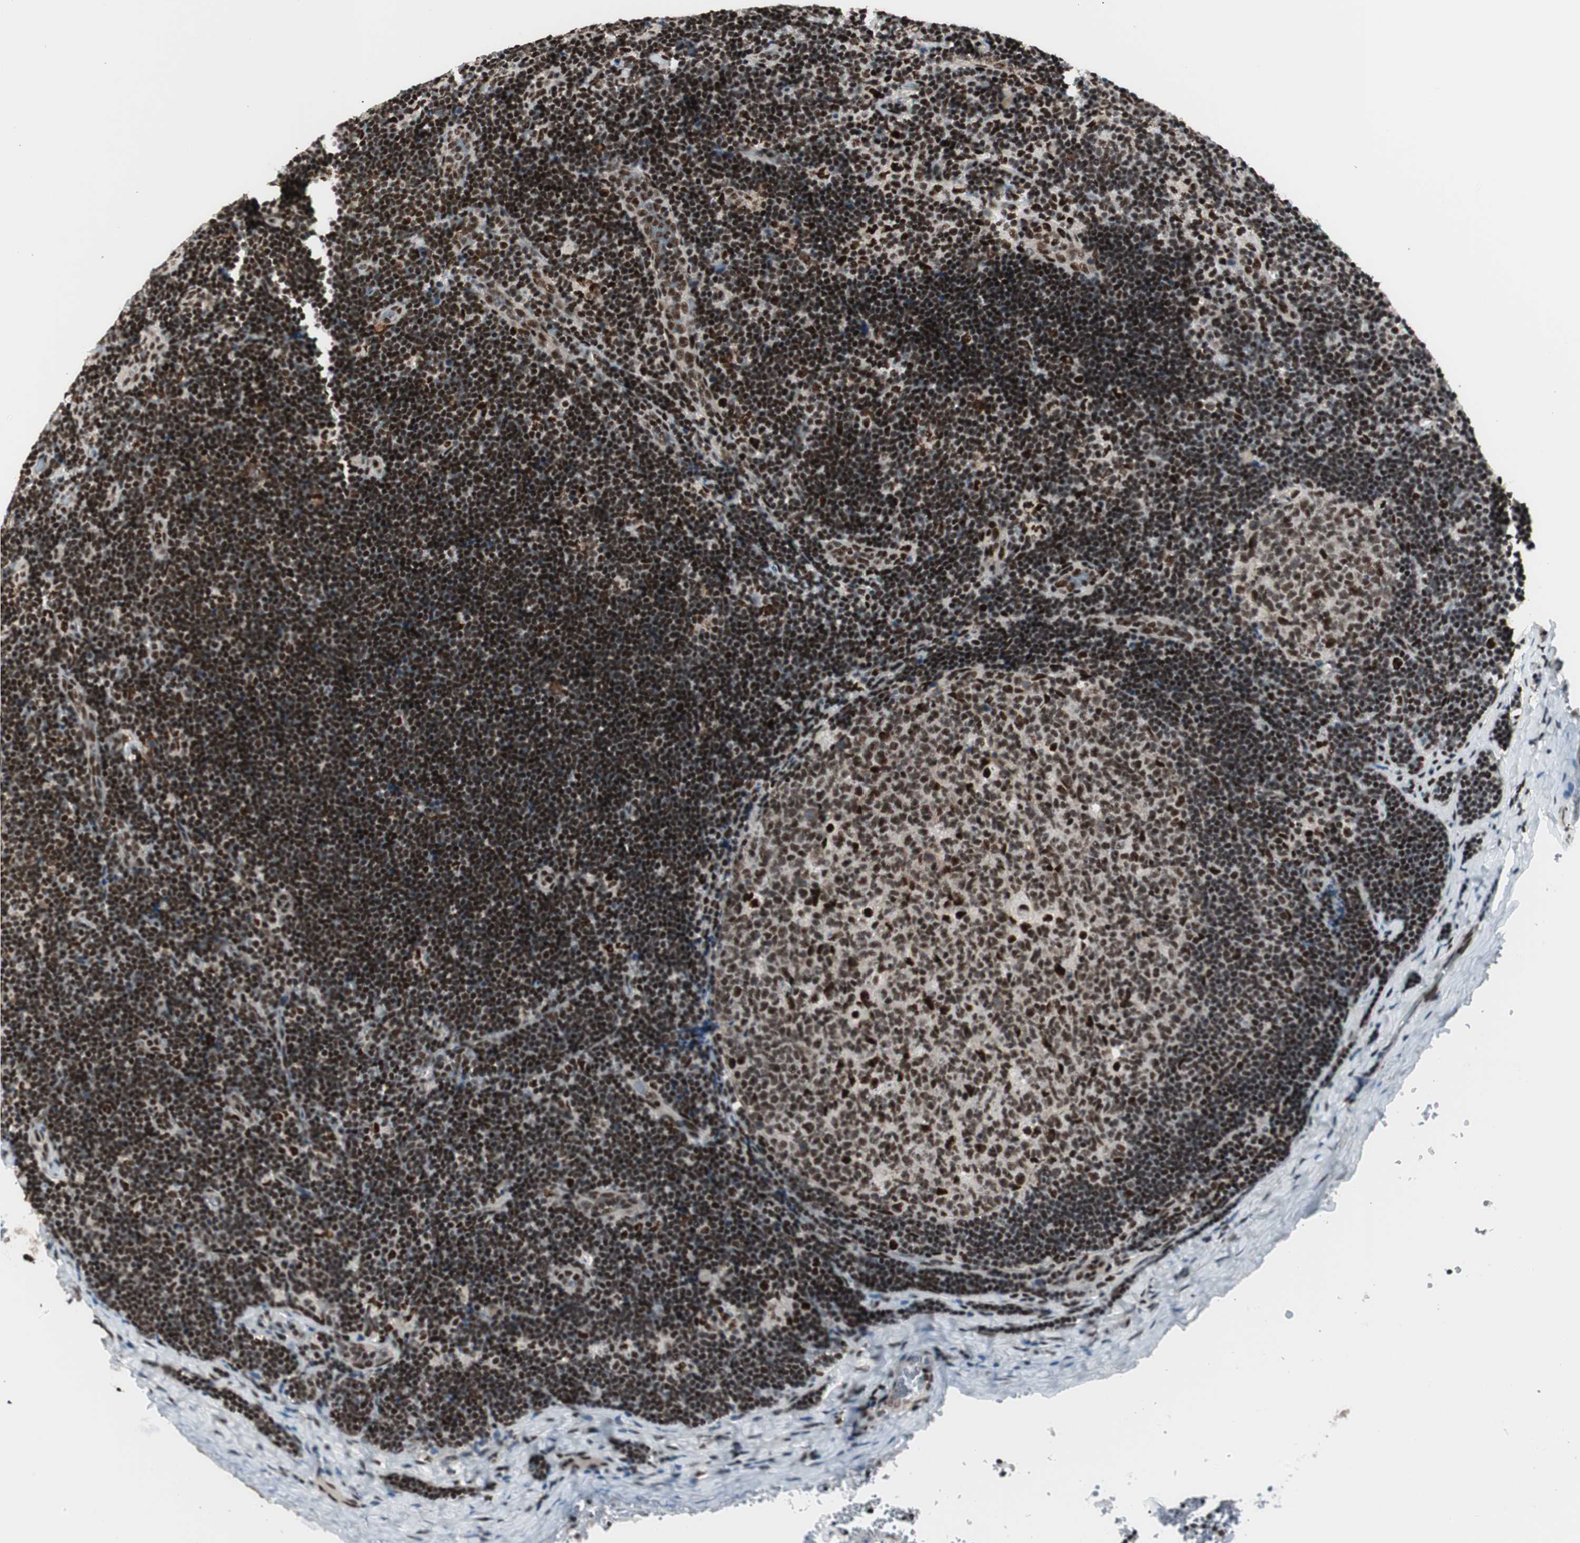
{"staining": {"intensity": "strong", "quantity": ">75%", "location": "nuclear"}, "tissue": "lymph node", "cell_type": "Germinal center cells", "image_type": "normal", "snomed": [{"axis": "morphology", "description": "Normal tissue, NOS"}, {"axis": "topography", "description": "Lymph node"}], "caption": "Immunohistochemical staining of benign human lymph node shows >75% levels of strong nuclear protein staining in about >75% of germinal center cells.", "gene": "HEXIM1", "patient": {"sex": "female", "age": 14}}